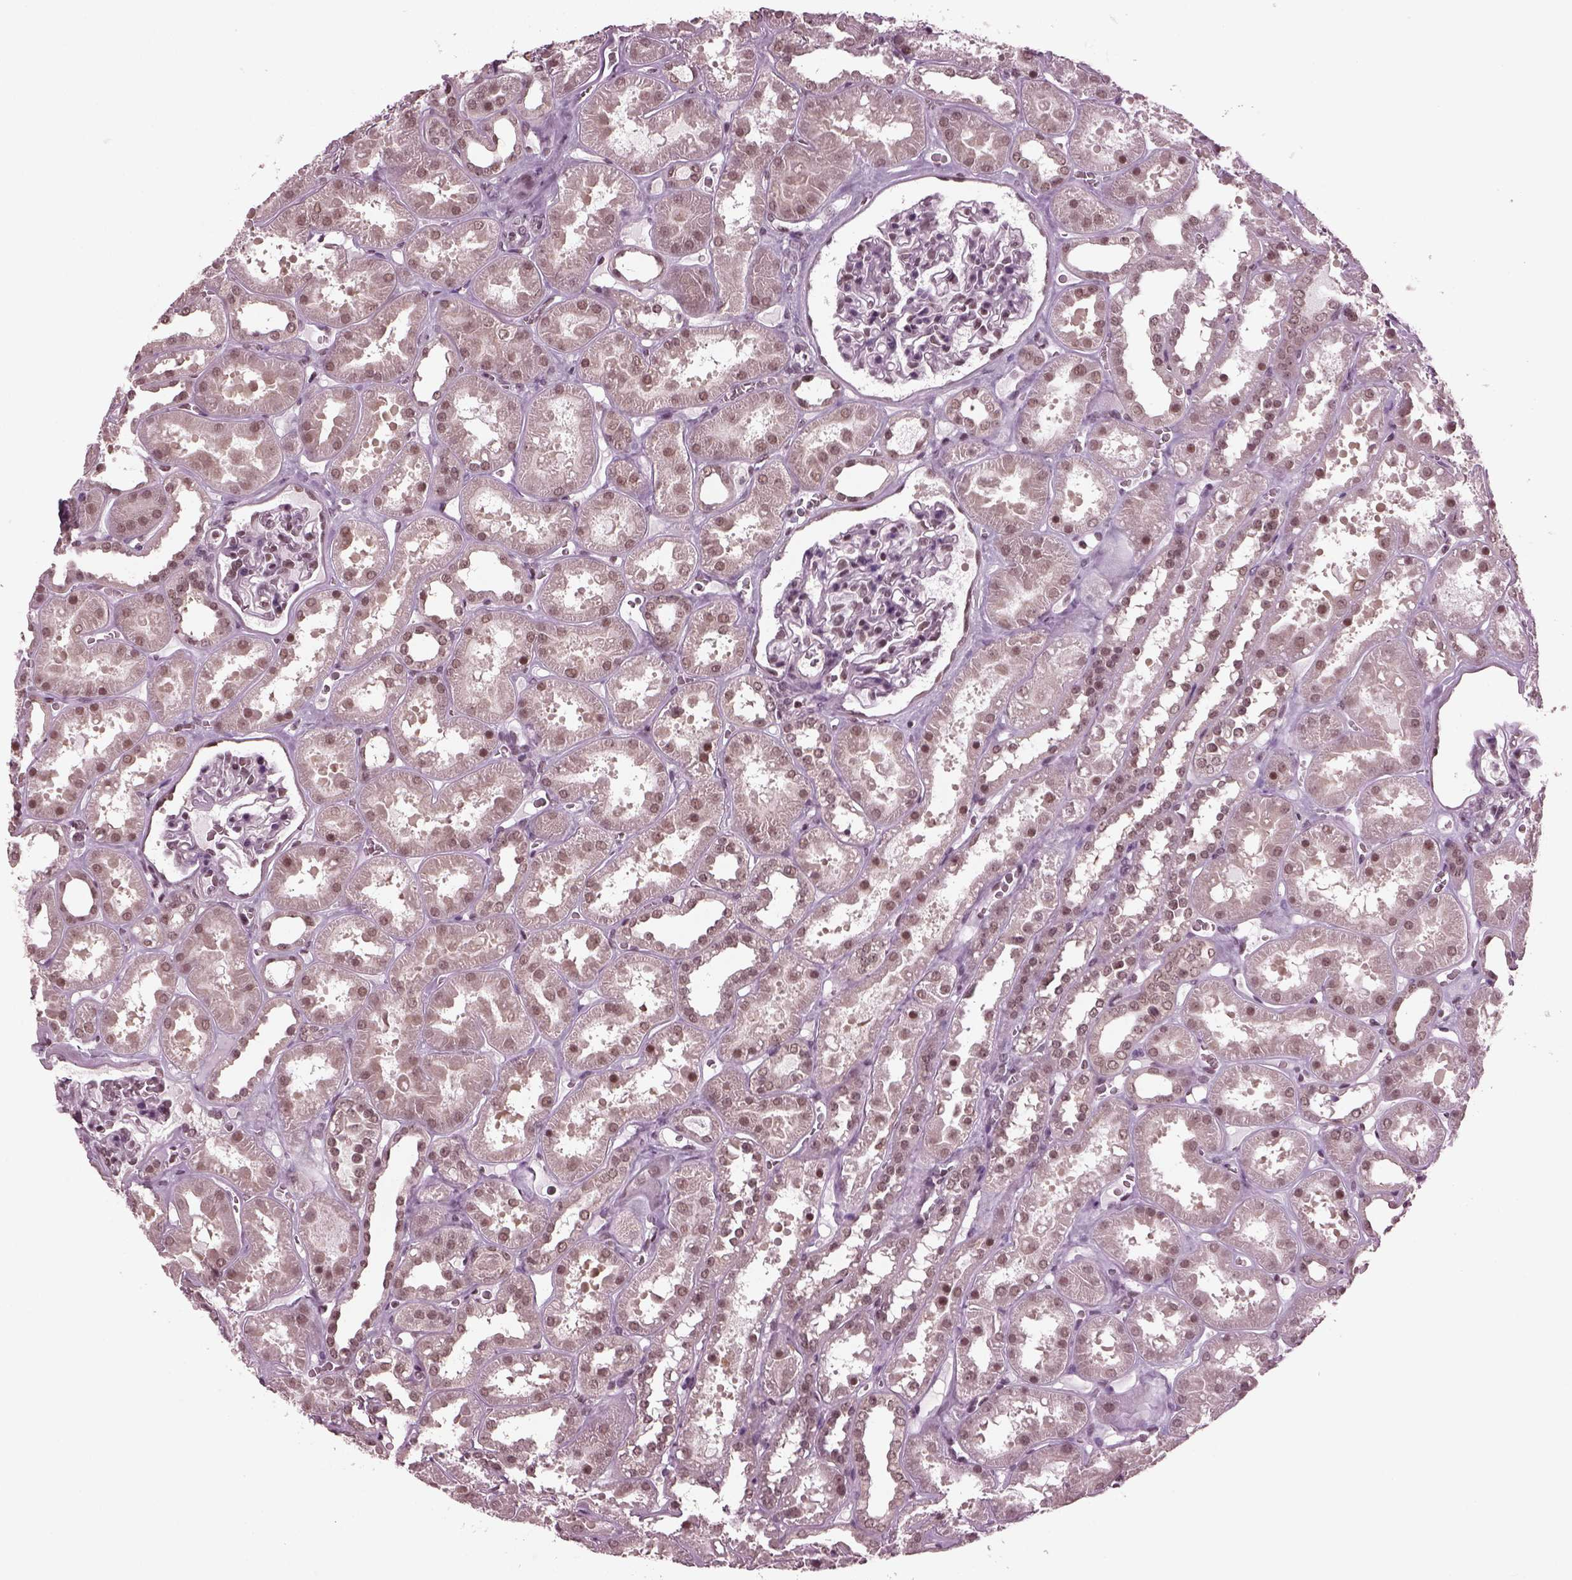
{"staining": {"intensity": "weak", "quantity": "<25%", "location": "nuclear"}, "tissue": "kidney", "cell_type": "Cells in glomeruli", "image_type": "normal", "snomed": [{"axis": "morphology", "description": "Normal tissue, NOS"}, {"axis": "topography", "description": "Kidney"}], "caption": "This is an immunohistochemistry (IHC) histopathology image of unremarkable human kidney. There is no expression in cells in glomeruli.", "gene": "RUVBL2", "patient": {"sex": "female", "age": 41}}